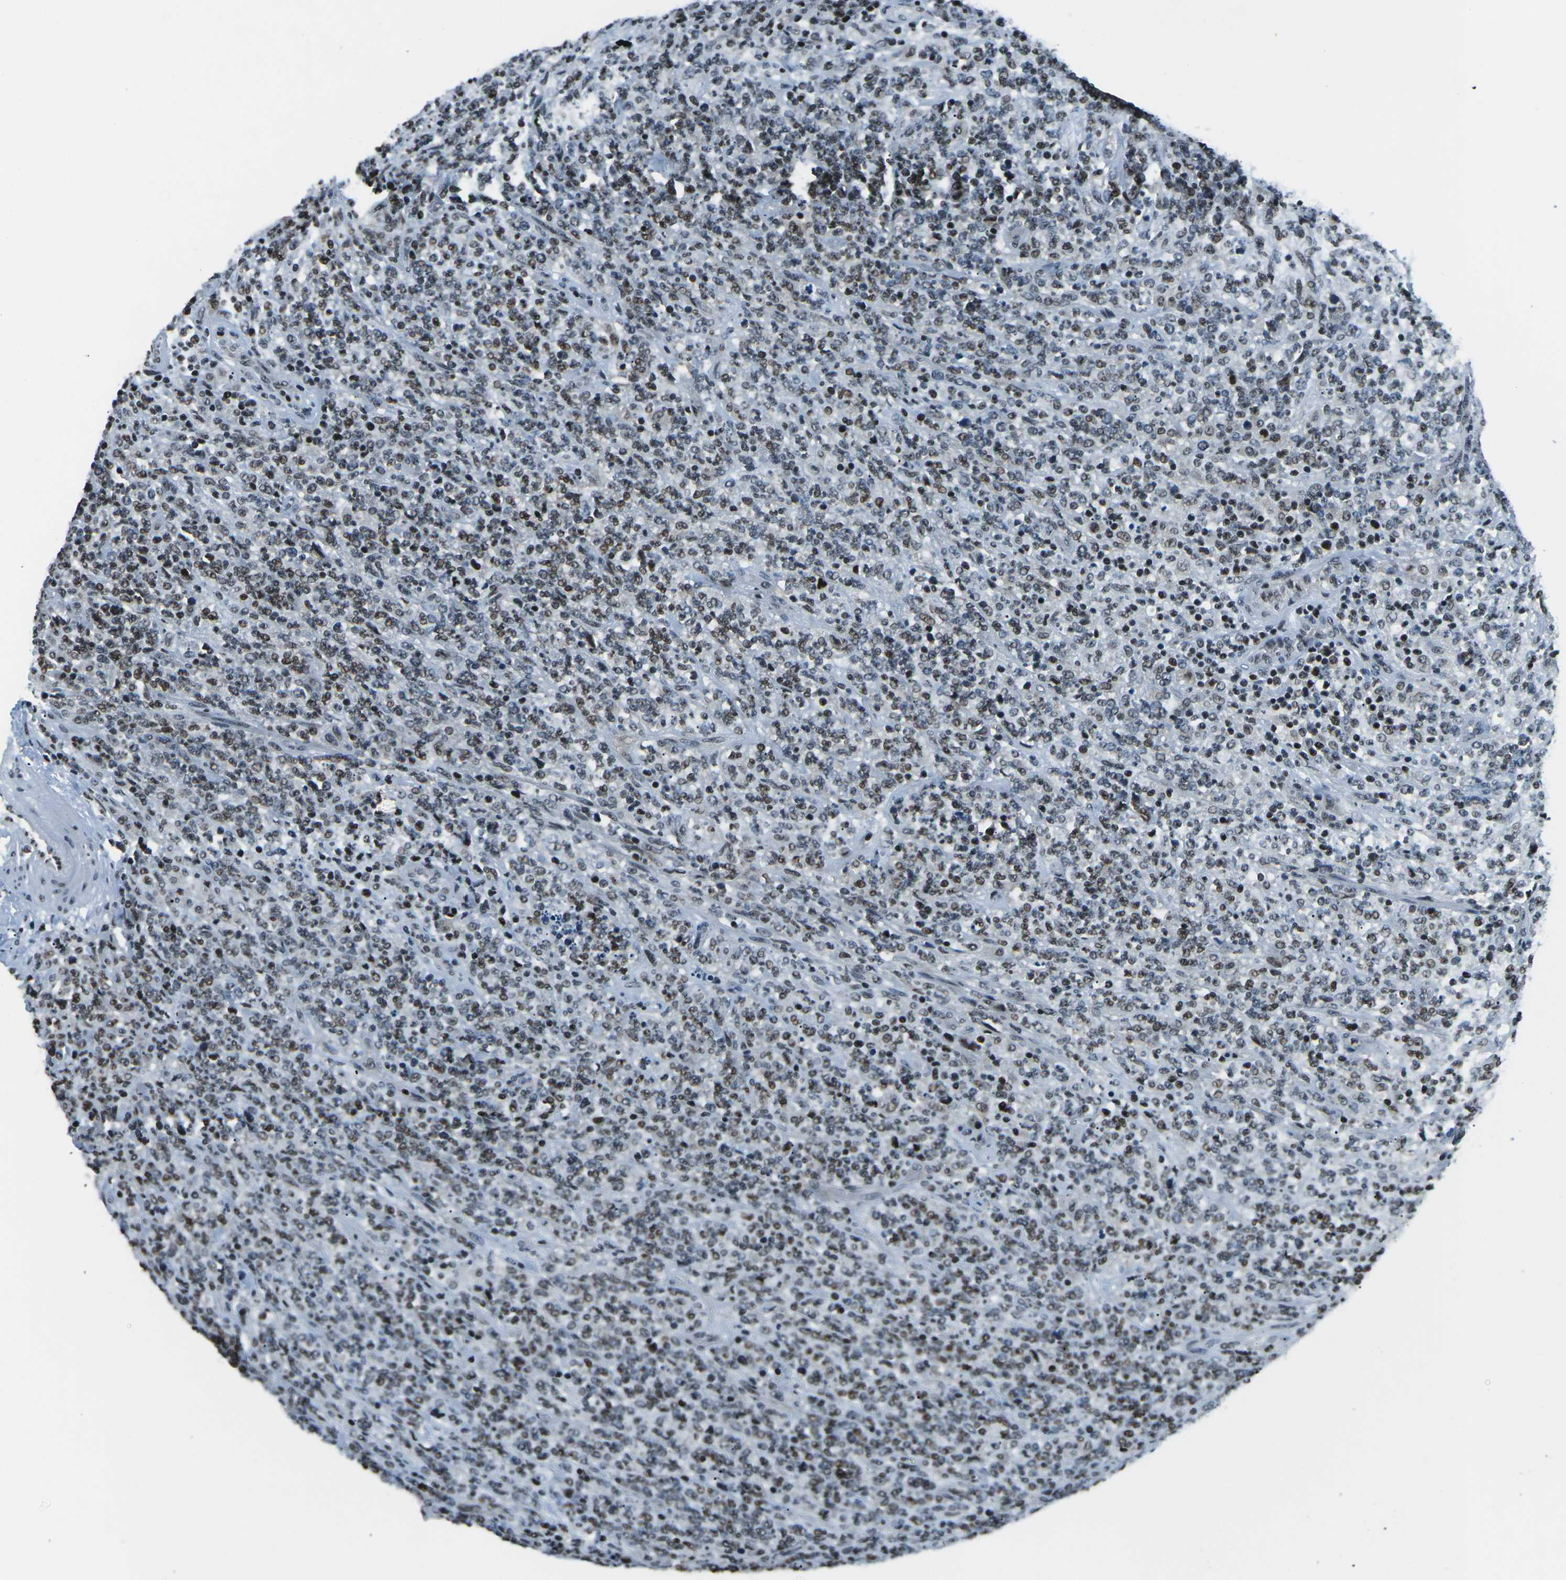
{"staining": {"intensity": "moderate", "quantity": "25%-75%", "location": "nuclear"}, "tissue": "lymphoma", "cell_type": "Tumor cells", "image_type": "cancer", "snomed": [{"axis": "morphology", "description": "Malignant lymphoma, non-Hodgkin's type, High grade"}, {"axis": "topography", "description": "Soft tissue"}], "caption": "Protein expression by immunohistochemistry (IHC) shows moderate nuclear expression in approximately 25%-75% of tumor cells in malignant lymphoma, non-Hodgkin's type (high-grade).", "gene": "RBL2", "patient": {"sex": "male", "age": 18}}